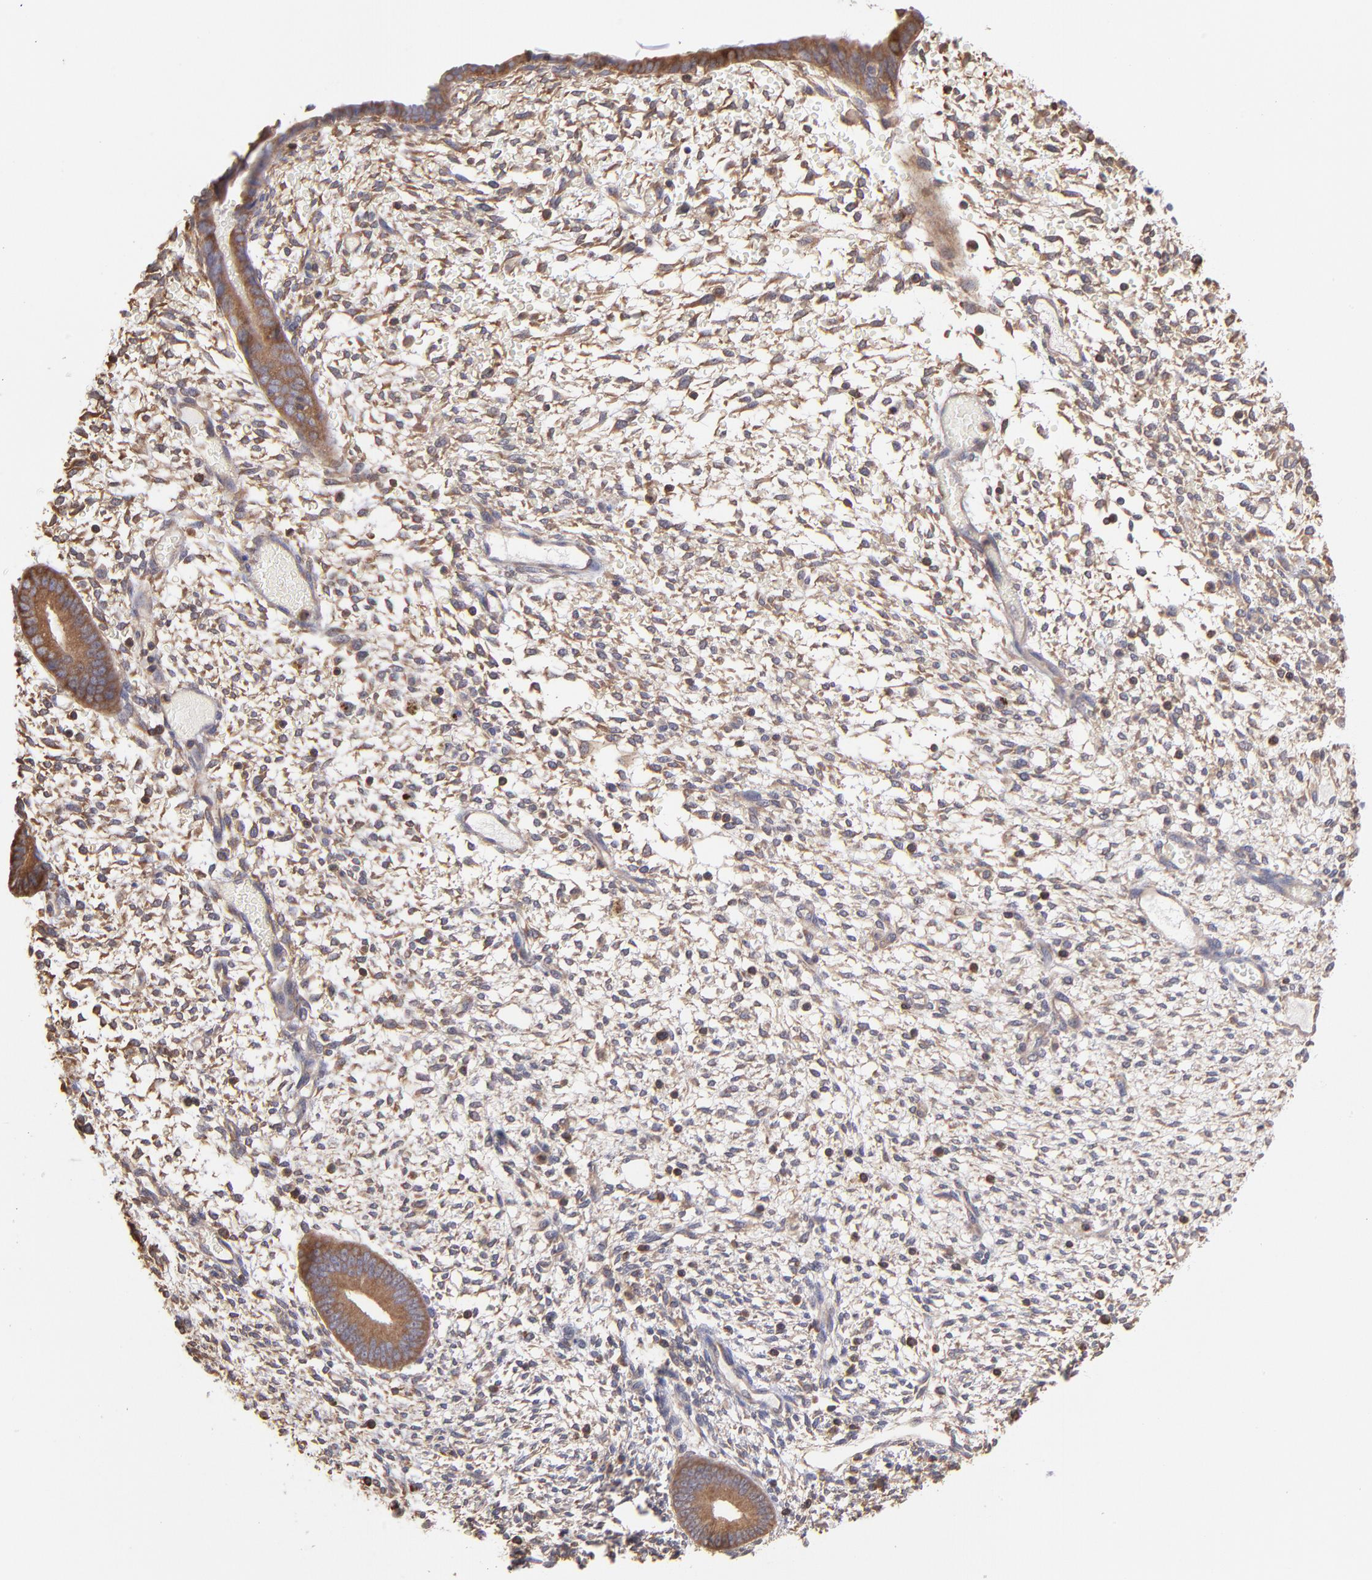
{"staining": {"intensity": "moderate", "quantity": "25%-75%", "location": "cytoplasmic/membranous"}, "tissue": "endometrium", "cell_type": "Cells in endometrial stroma", "image_type": "normal", "snomed": [{"axis": "morphology", "description": "Normal tissue, NOS"}, {"axis": "topography", "description": "Endometrium"}], "caption": "This is a photomicrograph of immunohistochemistry staining of normal endometrium, which shows moderate expression in the cytoplasmic/membranous of cells in endometrial stroma.", "gene": "MAP2K2", "patient": {"sex": "female", "age": 42}}